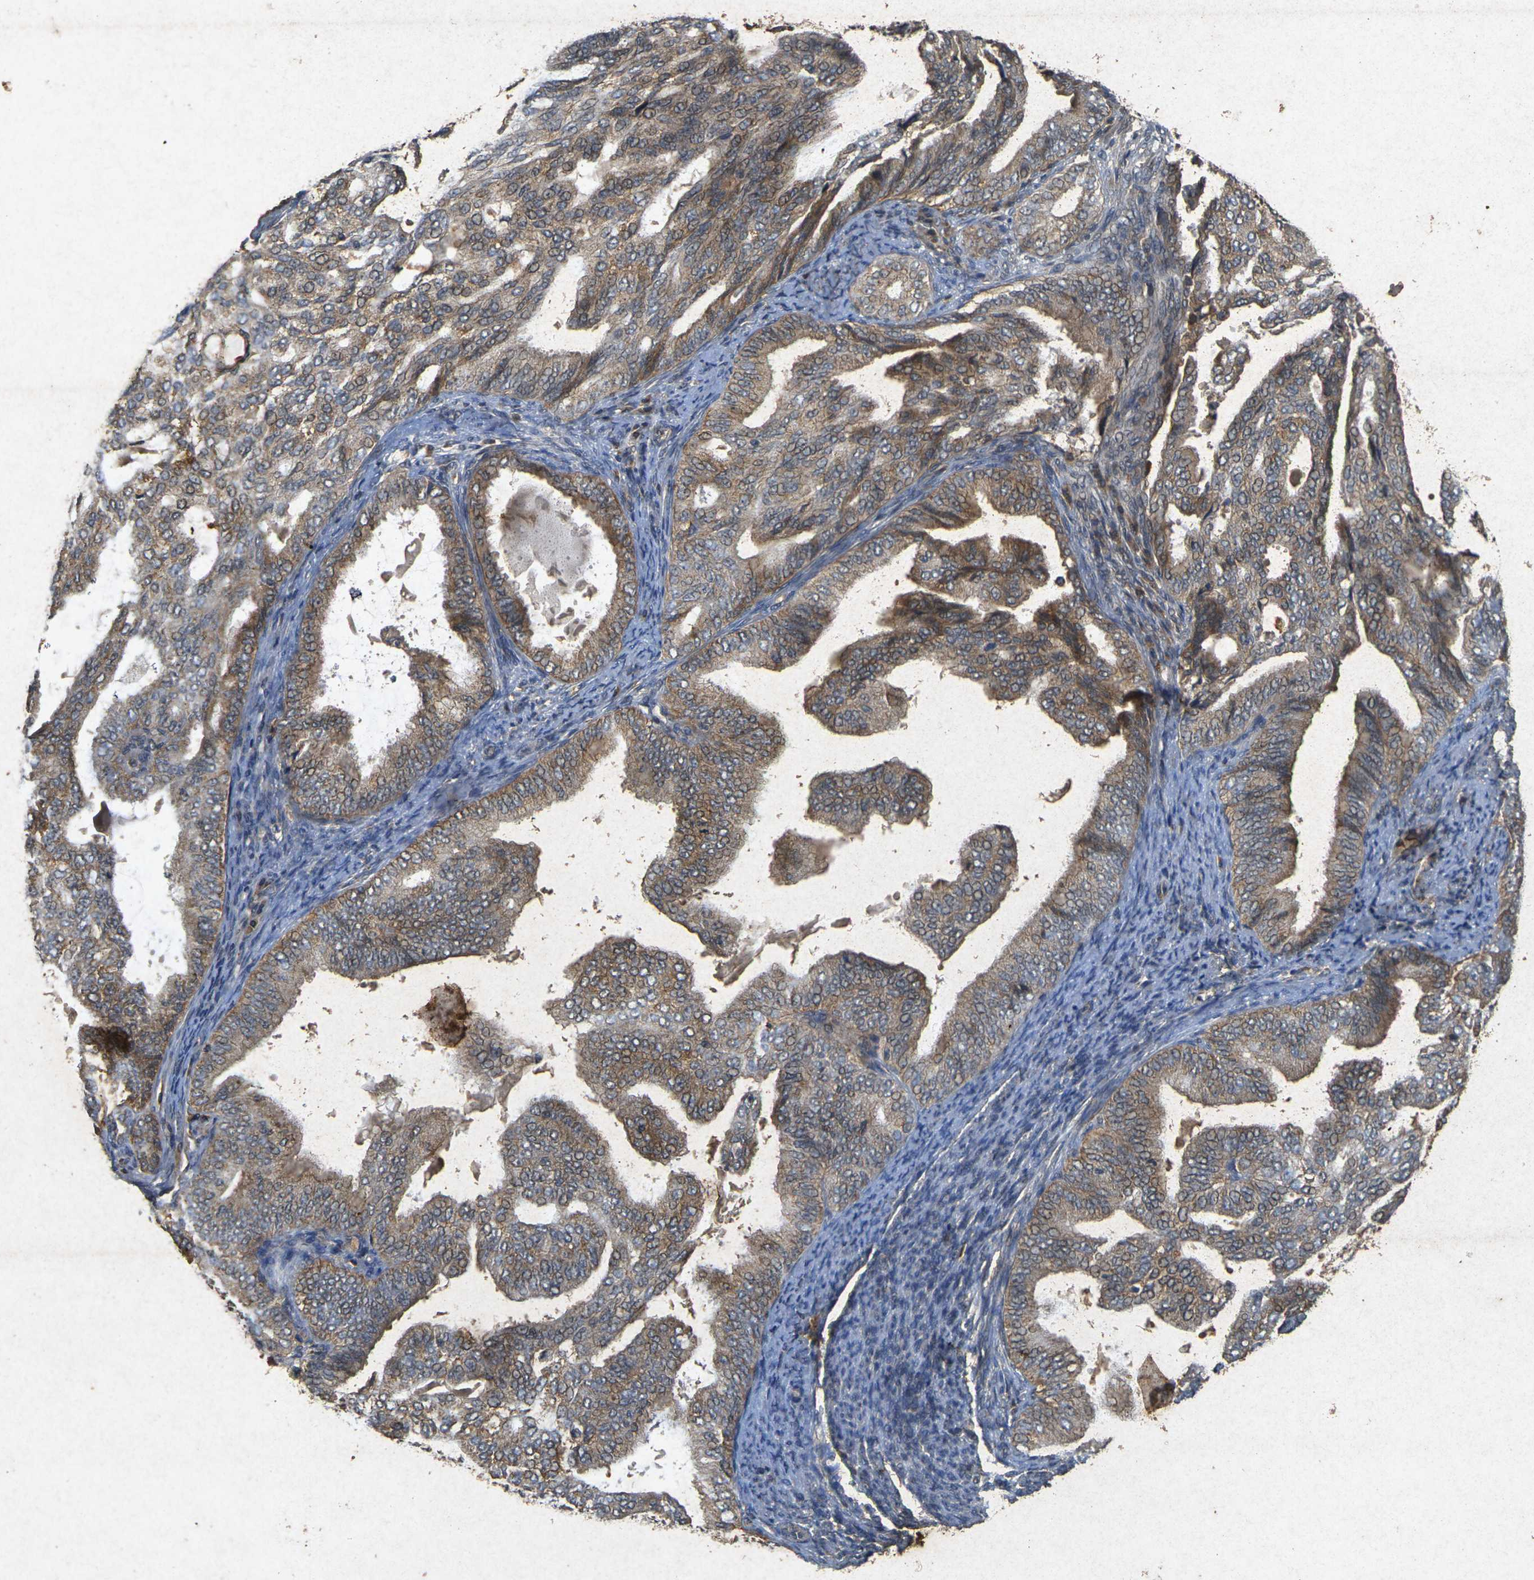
{"staining": {"intensity": "moderate", "quantity": "25%-75%", "location": "cytoplasmic/membranous"}, "tissue": "endometrial cancer", "cell_type": "Tumor cells", "image_type": "cancer", "snomed": [{"axis": "morphology", "description": "Adenocarcinoma, NOS"}, {"axis": "topography", "description": "Endometrium"}], "caption": "The histopathology image reveals a brown stain indicating the presence of a protein in the cytoplasmic/membranous of tumor cells in adenocarcinoma (endometrial).", "gene": "ERN1", "patient": {"sex": "female", "age": 58}}